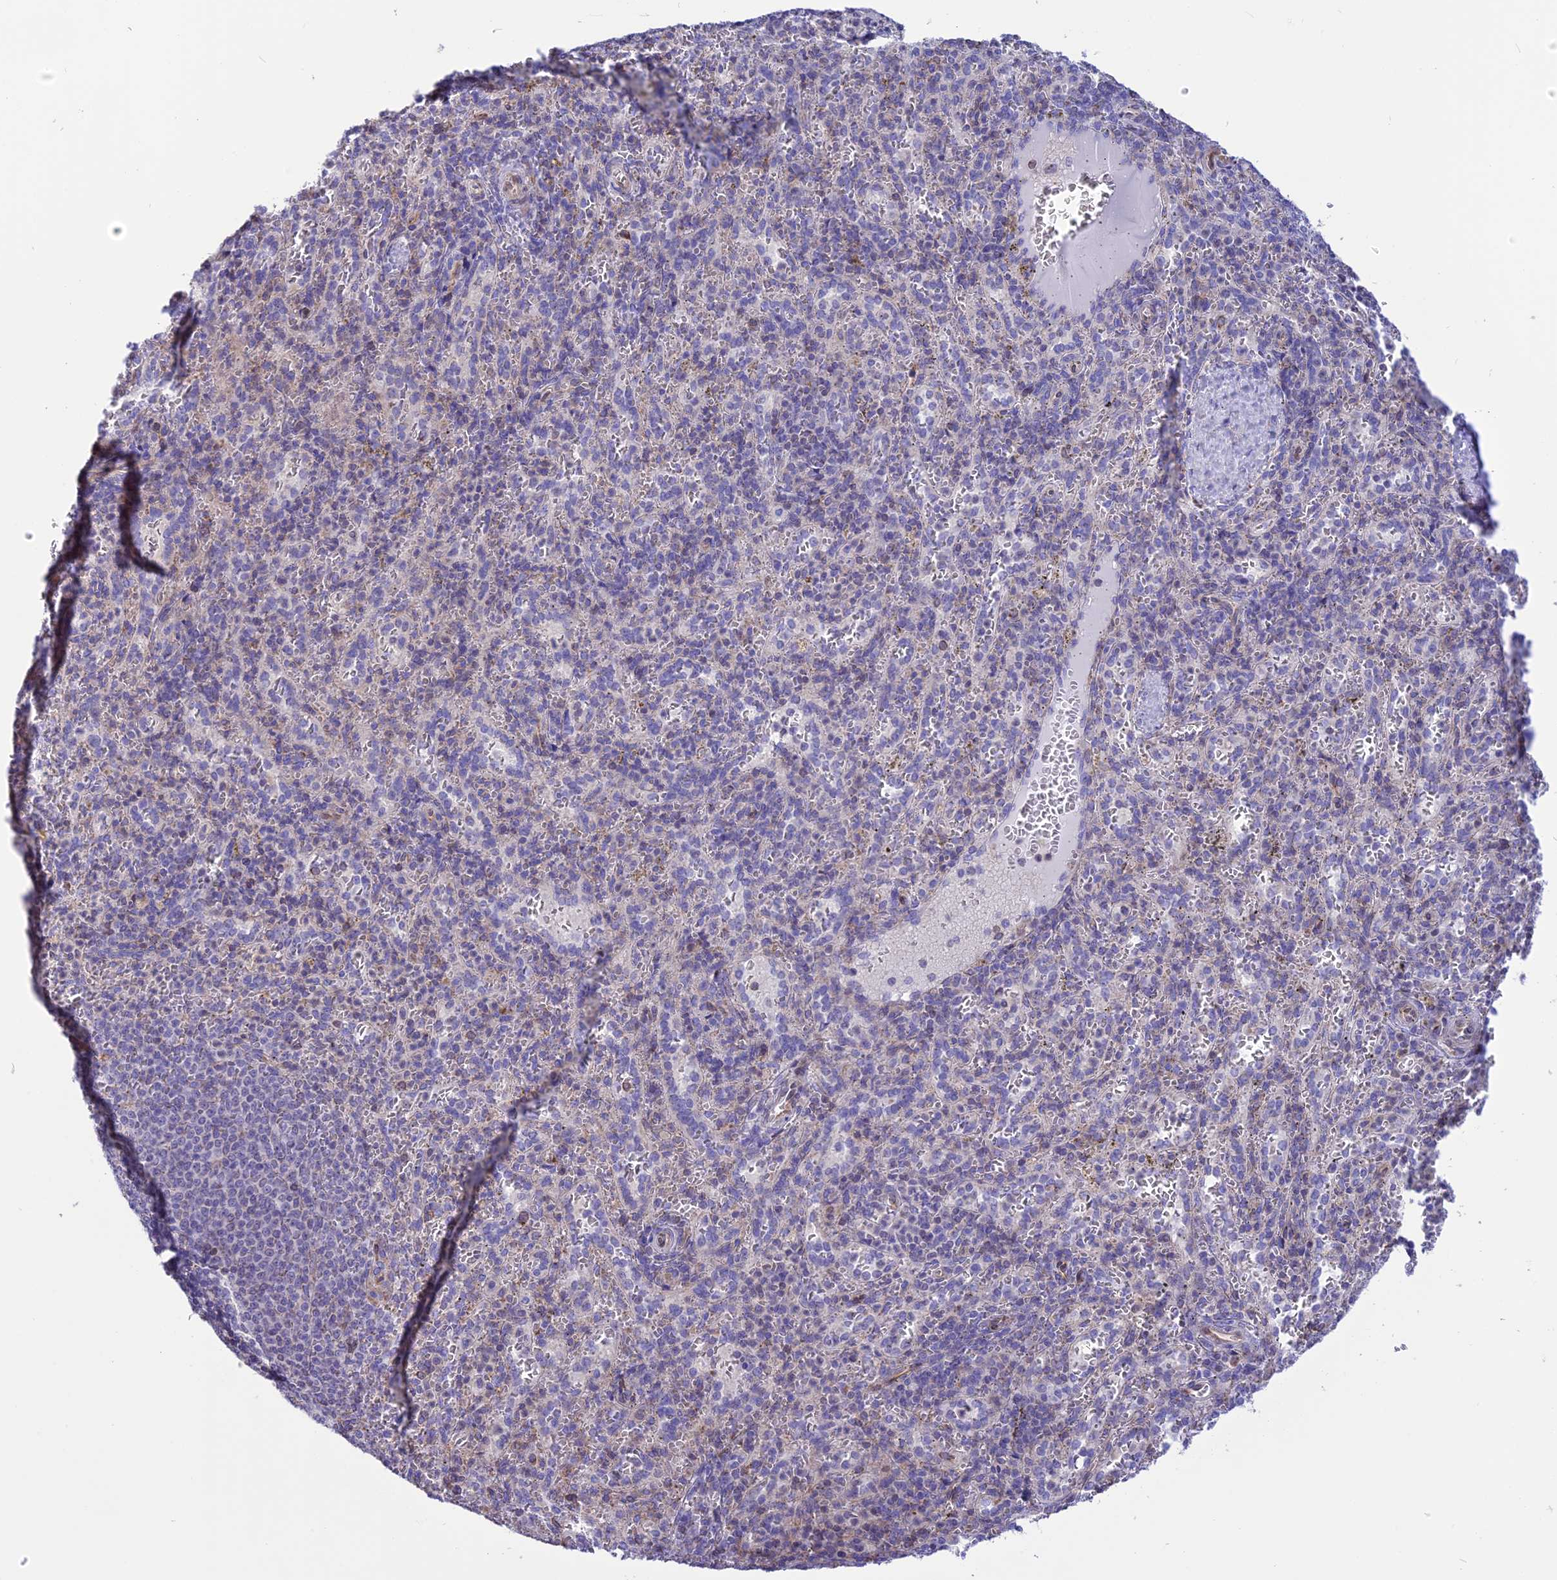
{"staining": {"intensity": "negative", "quantity": "none", "location": "none"}, "tissue": "spleen", "cell_type": "Cells in red pulp", "image_type": "normal", "snomed": [{"axis": "morphology", "description": "Normal tissue, NOS"}, {"axis": "topography", "description": "Spleen"}], "caption": "Histopathology image shows no significant protein staining in cells in red pulp of normal spleen. Brightfield microscopy of IHC stained with DAB (3,3'-diaminobenzidine) (brown) and hematoxylin (blue), captured at high magnification.", "gene": "DOC2B", "patient": {"sex": "female", "age": 21}}